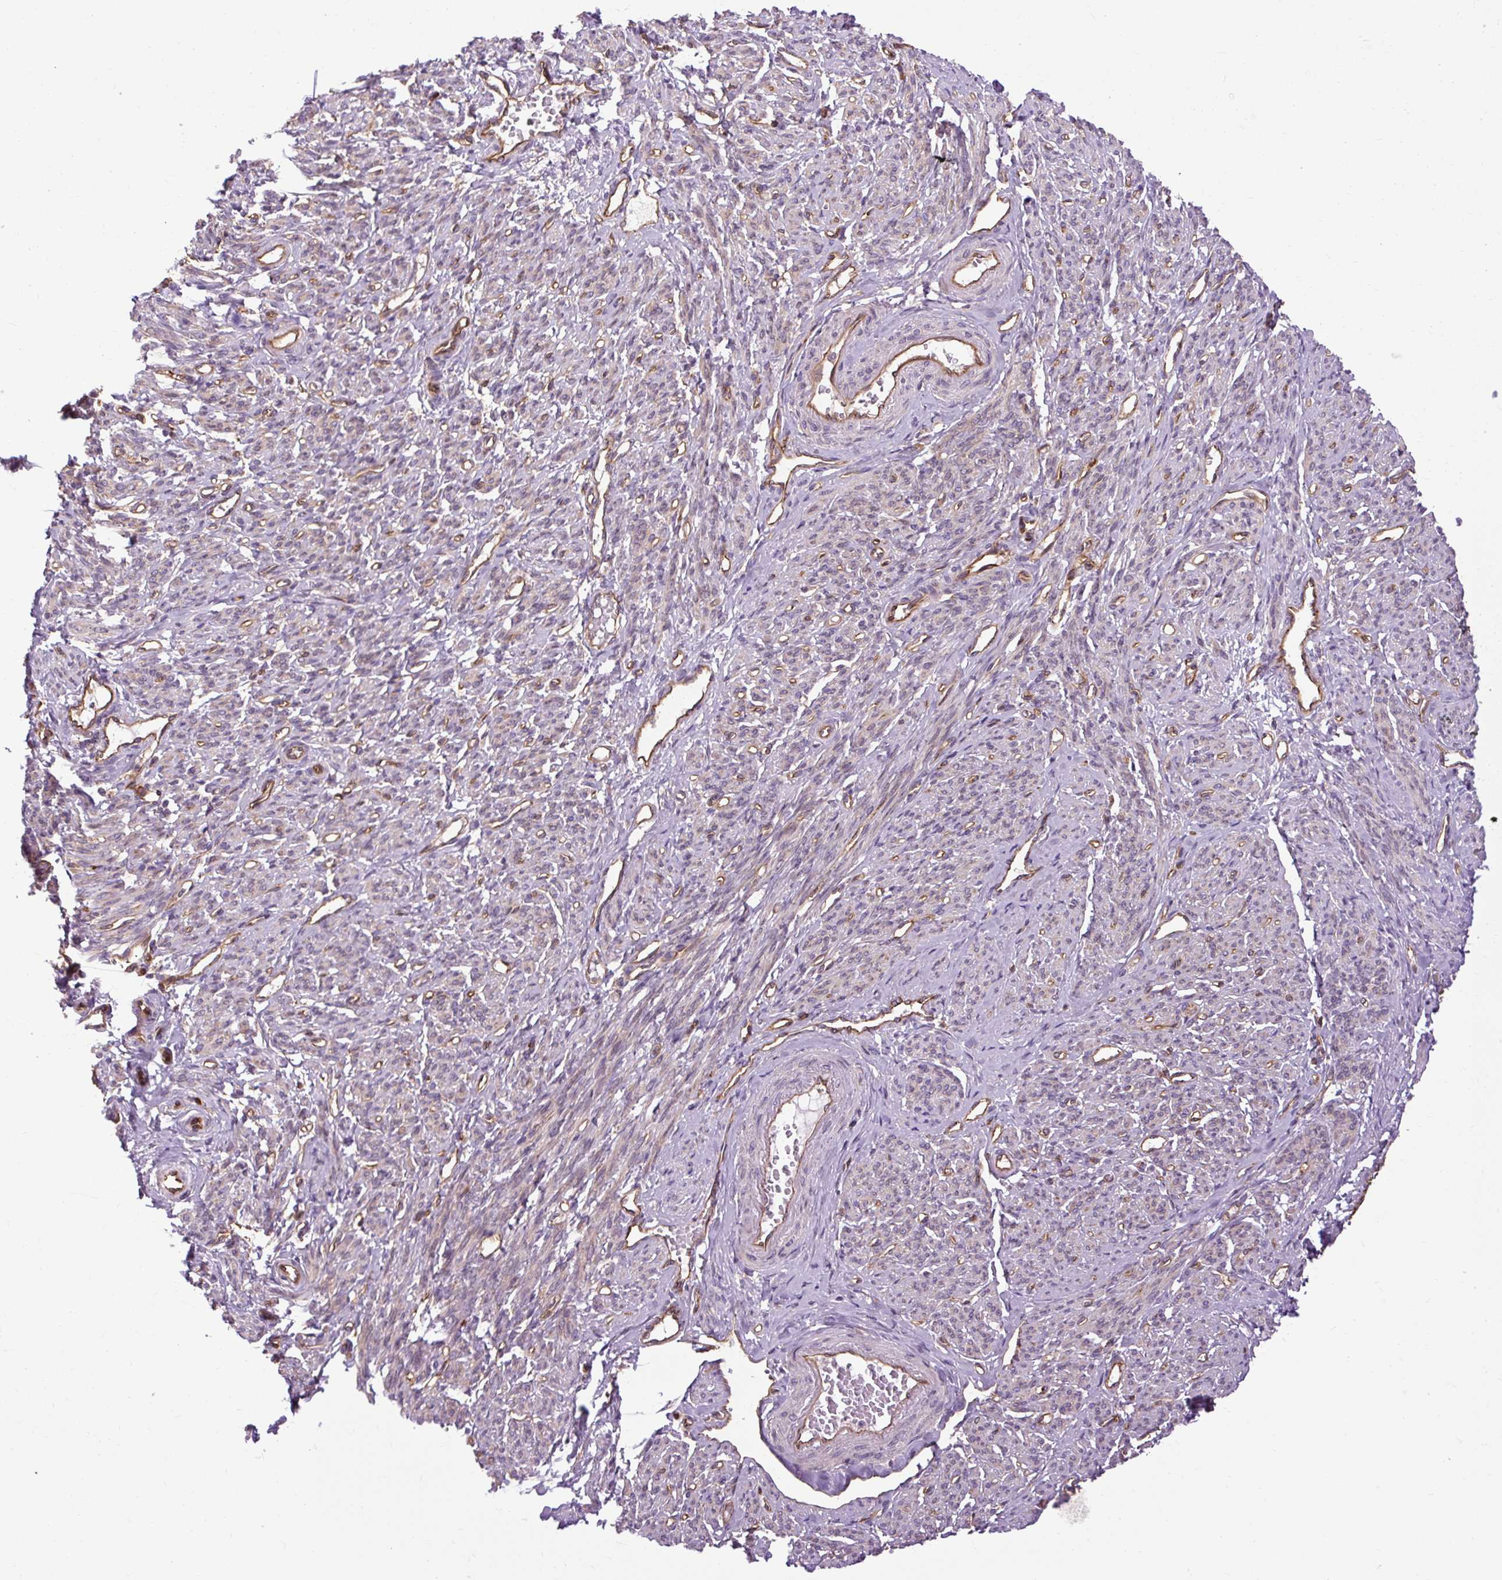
{"staining": {"intensity": "moderate", "quantity": "<25%", "location": "cytoplasmic/membranous"}, "tissue": "smooth muscle", "cell_type": "Smooth muscle cells", "image_type": "normal", "snomed": [{"axis": "morphology", "description": "Normal tissue, NOS"}, {"axis": "topography", "description": "Smooth muscle"}], "caption": "Protein positivity by immunohistochemistry demonstrates moderate cytoplasmic/membranous staining in about <25% of smooth muscle cells in normal smooth muscle. The protein is shown in brown color, while the nuclei are stained blue.", "gene": "CCDC93", "patient": {"sex": "female", "age": 65}}